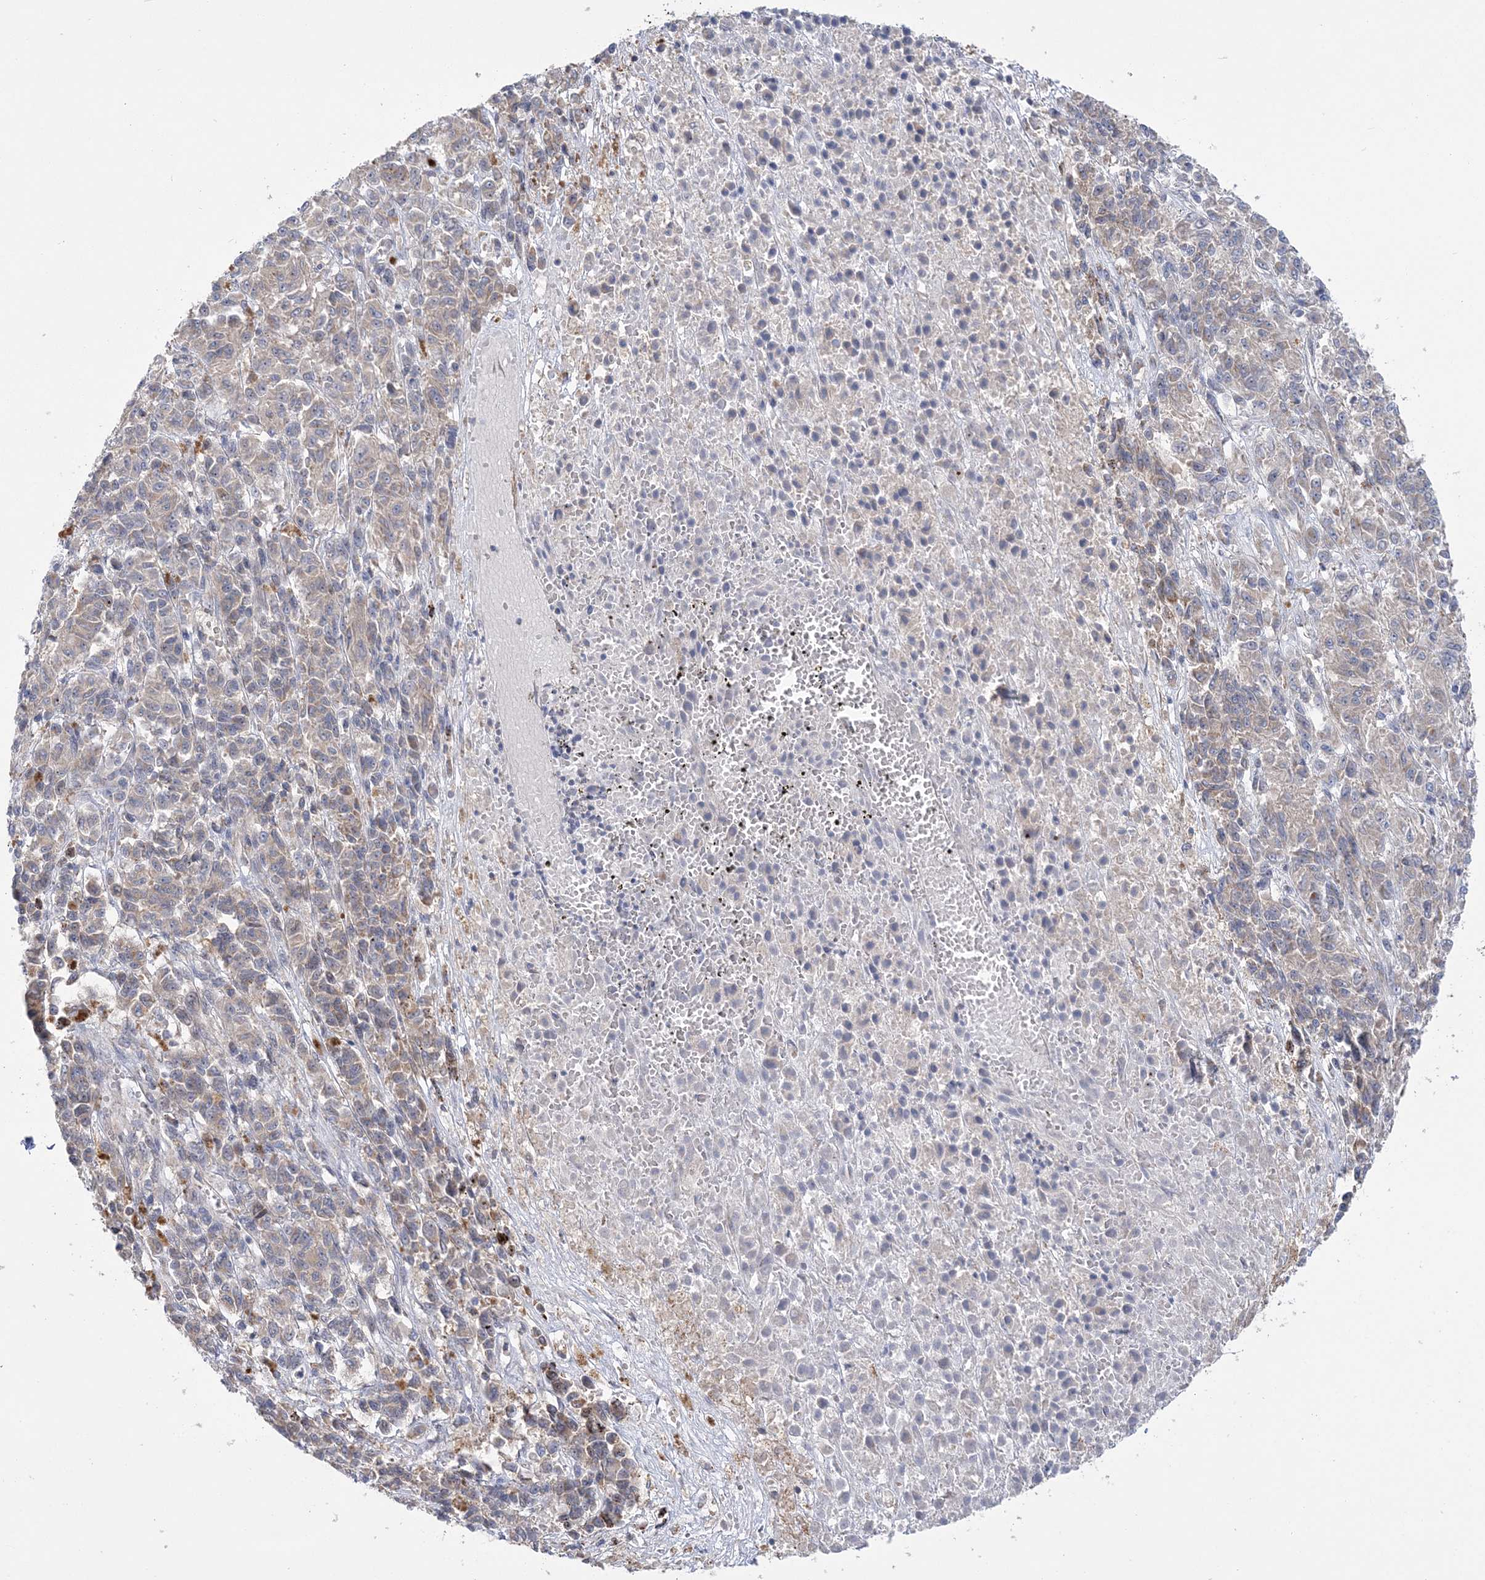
{"staining": {"intensity": "weak", "quantity": "<25%", "location": "cytoplasmic/membranous"}, "tissue": "melanoma", "cell_type": "Tumor cells", "image_type": "cancer", "snomed": [{"axis": "morphology", "description": "Malignant melanoma, Metastatic site"}, {"axis": "topography", "description": "Lung"}], "caption": "Histopathology image shows no significant protein expression in tumor cells of malignant melanoma (metastatic site).", "gene": "MMADHC", "patient": {"sex": "male", "age": 64}}